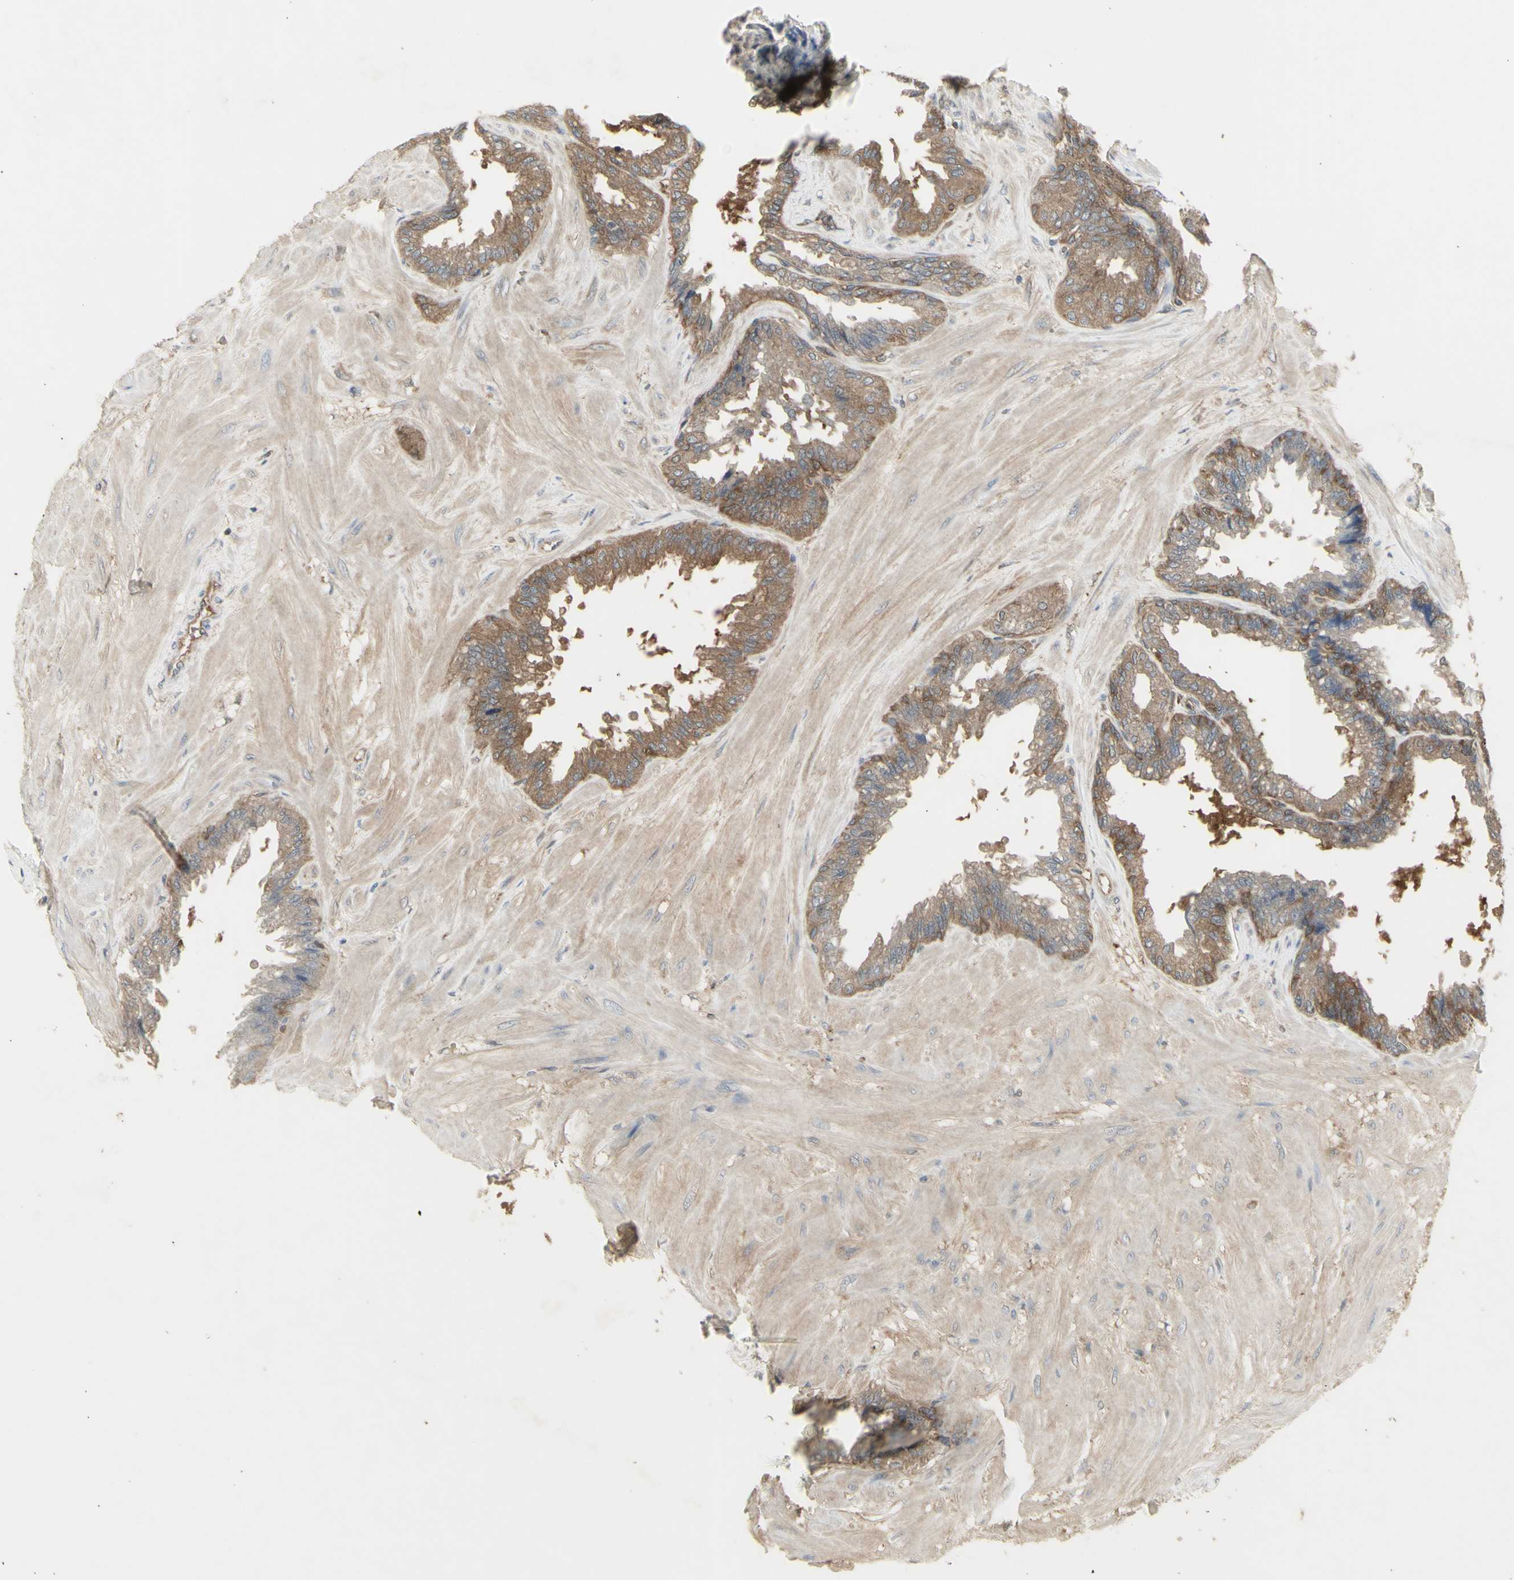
{"staining": {"intensity": "moderate", "quantity": ">75%", "location": "cytoplasmic/membranous"}, "tissue": "seminal vesicle", "cell_type": "Glandular cells", "image_type": "normal", "snomed": [{"axis": "morphology", "description": "Normal tissue, NOS"}, {"axis": "topography", "description": "Seminal veicle"}], "caption": "Immunohistochemistry photomicrograph of benign seminal vesicle: seminal vesicle stained using immunohistochemistry (IHC) shows medium levels of moderate protein expression localized specifically in the cytoplasmic/membranous of glandular cells, appearing as a cytoplasmic/membranous brown color.", "gene": "CHURC1", "patient": {"sex": "male", "age": 46}}